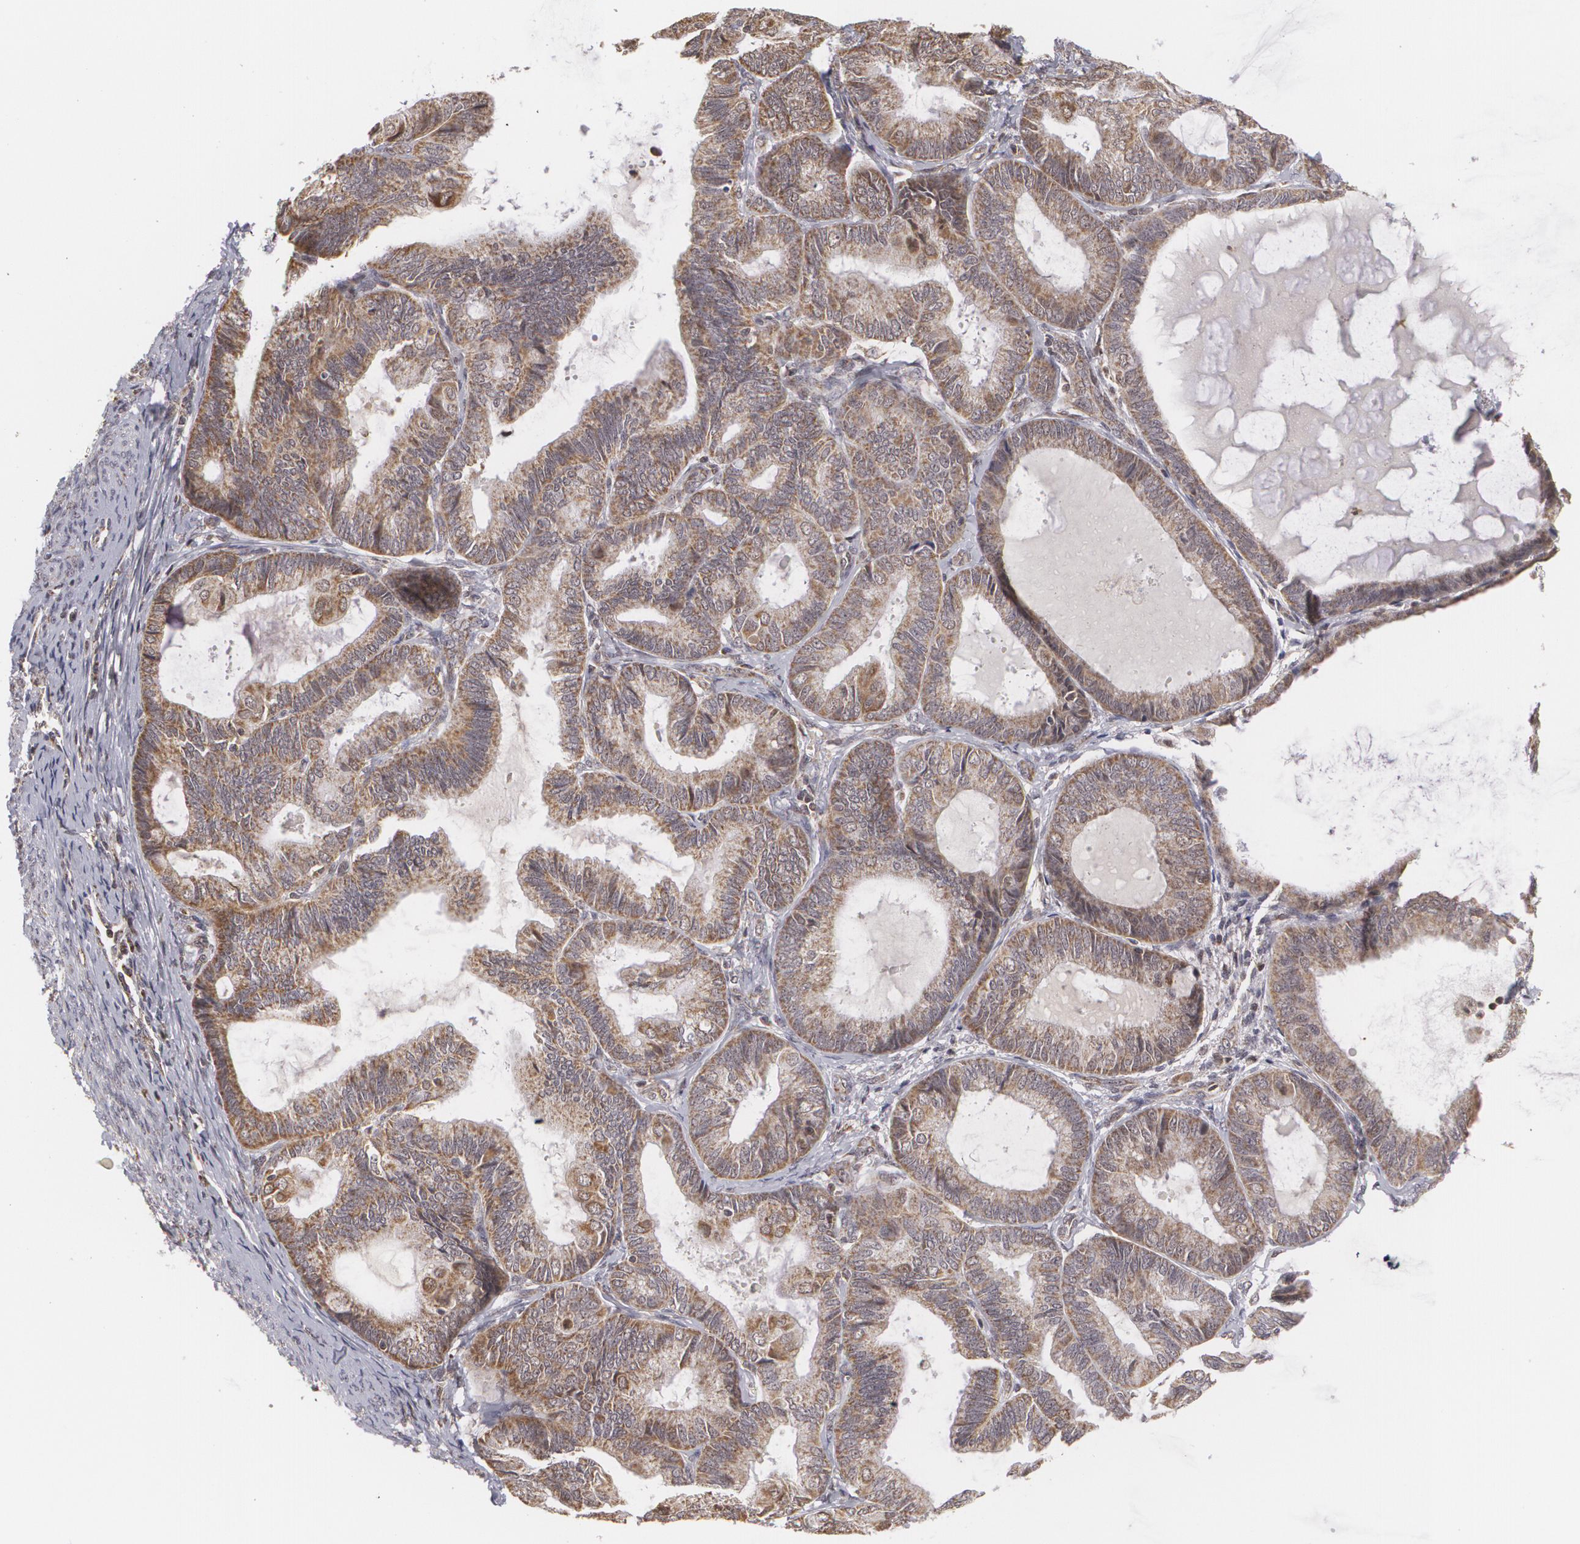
{"staining": {"intensity": "weak", "quantity": ">75%", "location": "cytoplasmic/membranous"}, "tissue": "endometrial cancer", "cell_type": "Tumor cells", "image_type": "cancer", "snomed": [{"axis": "morphology", "description": "Adenocarcinoma, NOS"}, {"axis": "topography", "description": "Endometrium"}], "caption": "Immunohistochemistry of human endometrial adenocarcinoma shows low levels of weak cytoplasmic/membranous staining in approximately >75% of tumor cells.", "gene": "MXD1", "patient": {"sex": "female", "age": 63}}